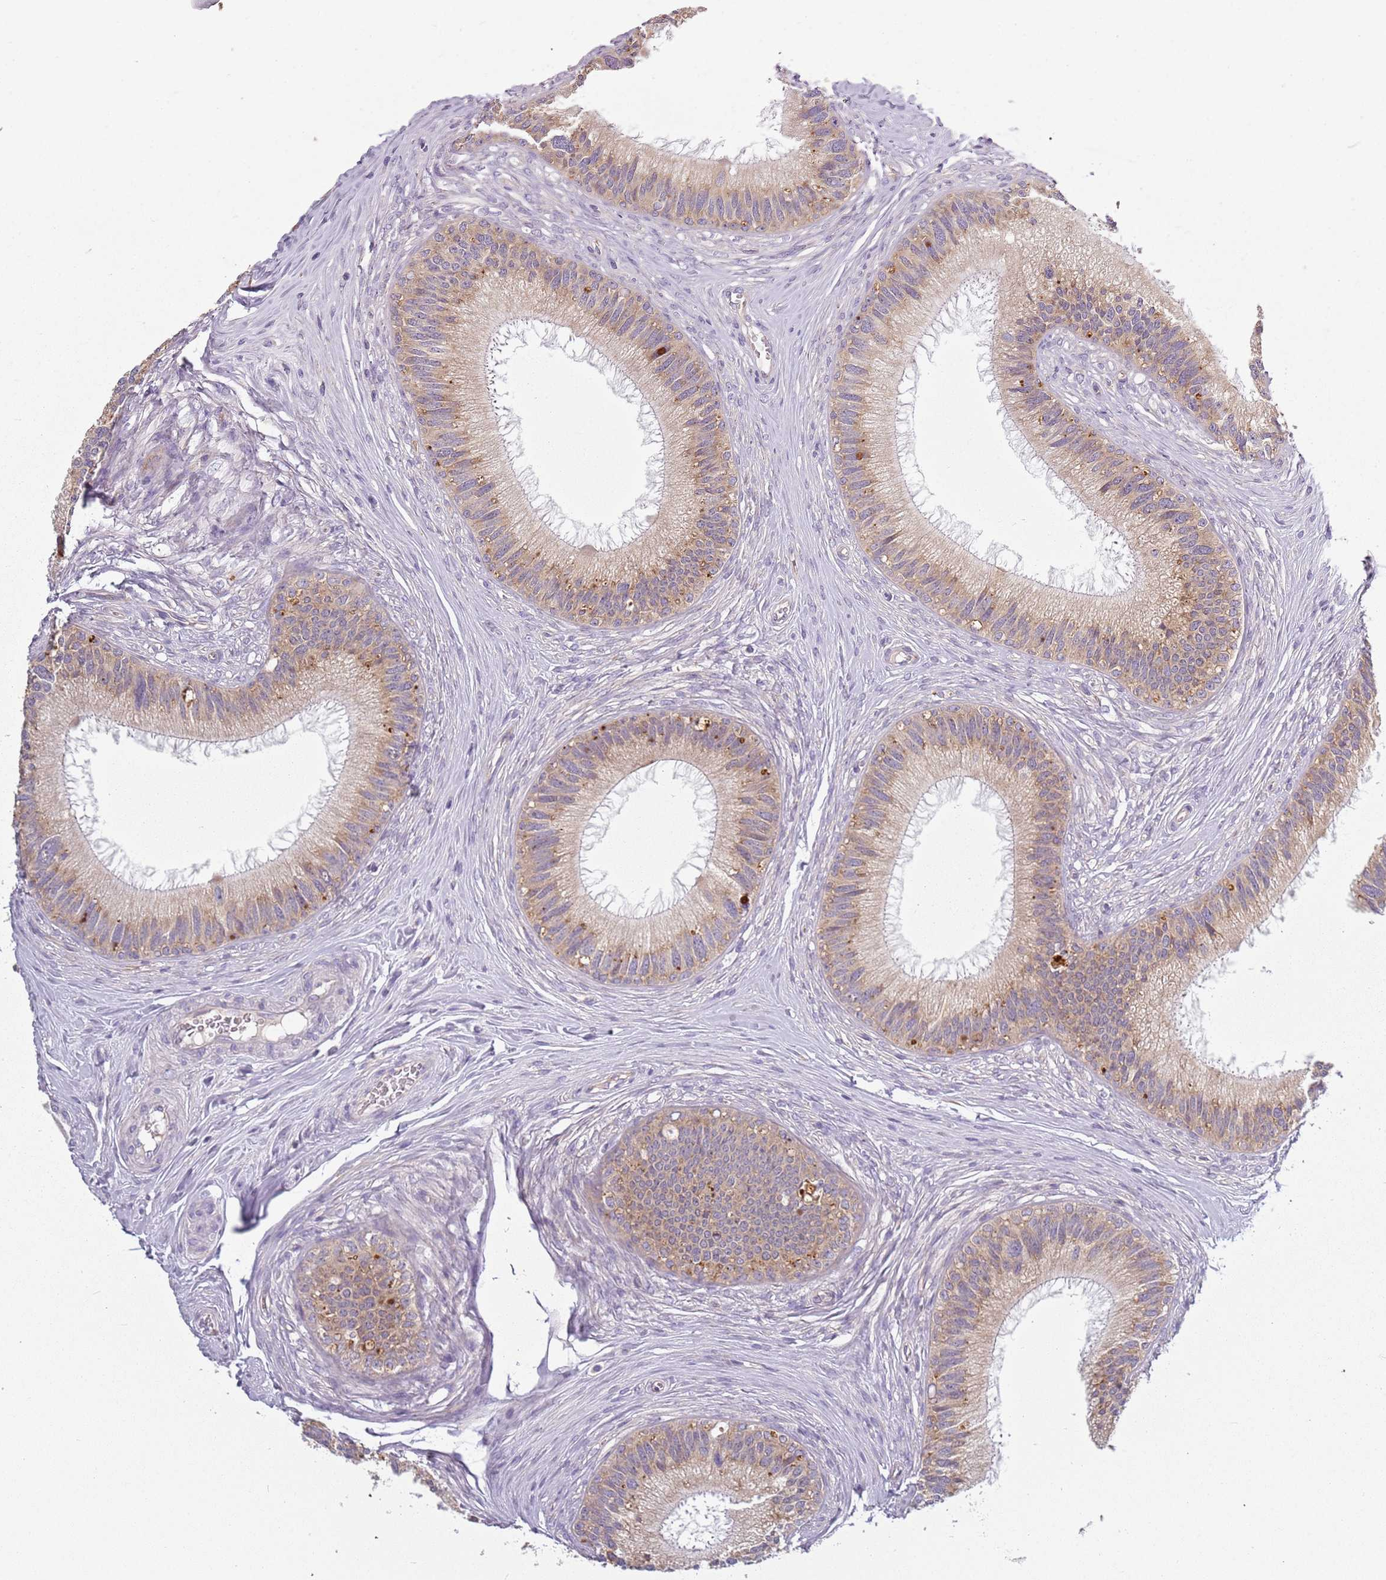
{"staining": {"intensity": "moderate", "quantity": "25%-75%", "location": "cytoplasmic/membranous"}, "tissue": "epididymis", "cell_type": "Glandular cells", "image_type": "normal", "snomed": [{"axis": "morphology", "description": "Normal tissue, NOS"}, {"axis": "topography", "description": "Epididymis"}], "caption": "Human epididymis stained for a protein (brown) reveals moderate cytoplasmic/membranous positive staining in approximately 25%-75% of glandular cells.", "gene": "RPS28", "patient": {"sex": "male", "age": 27}}